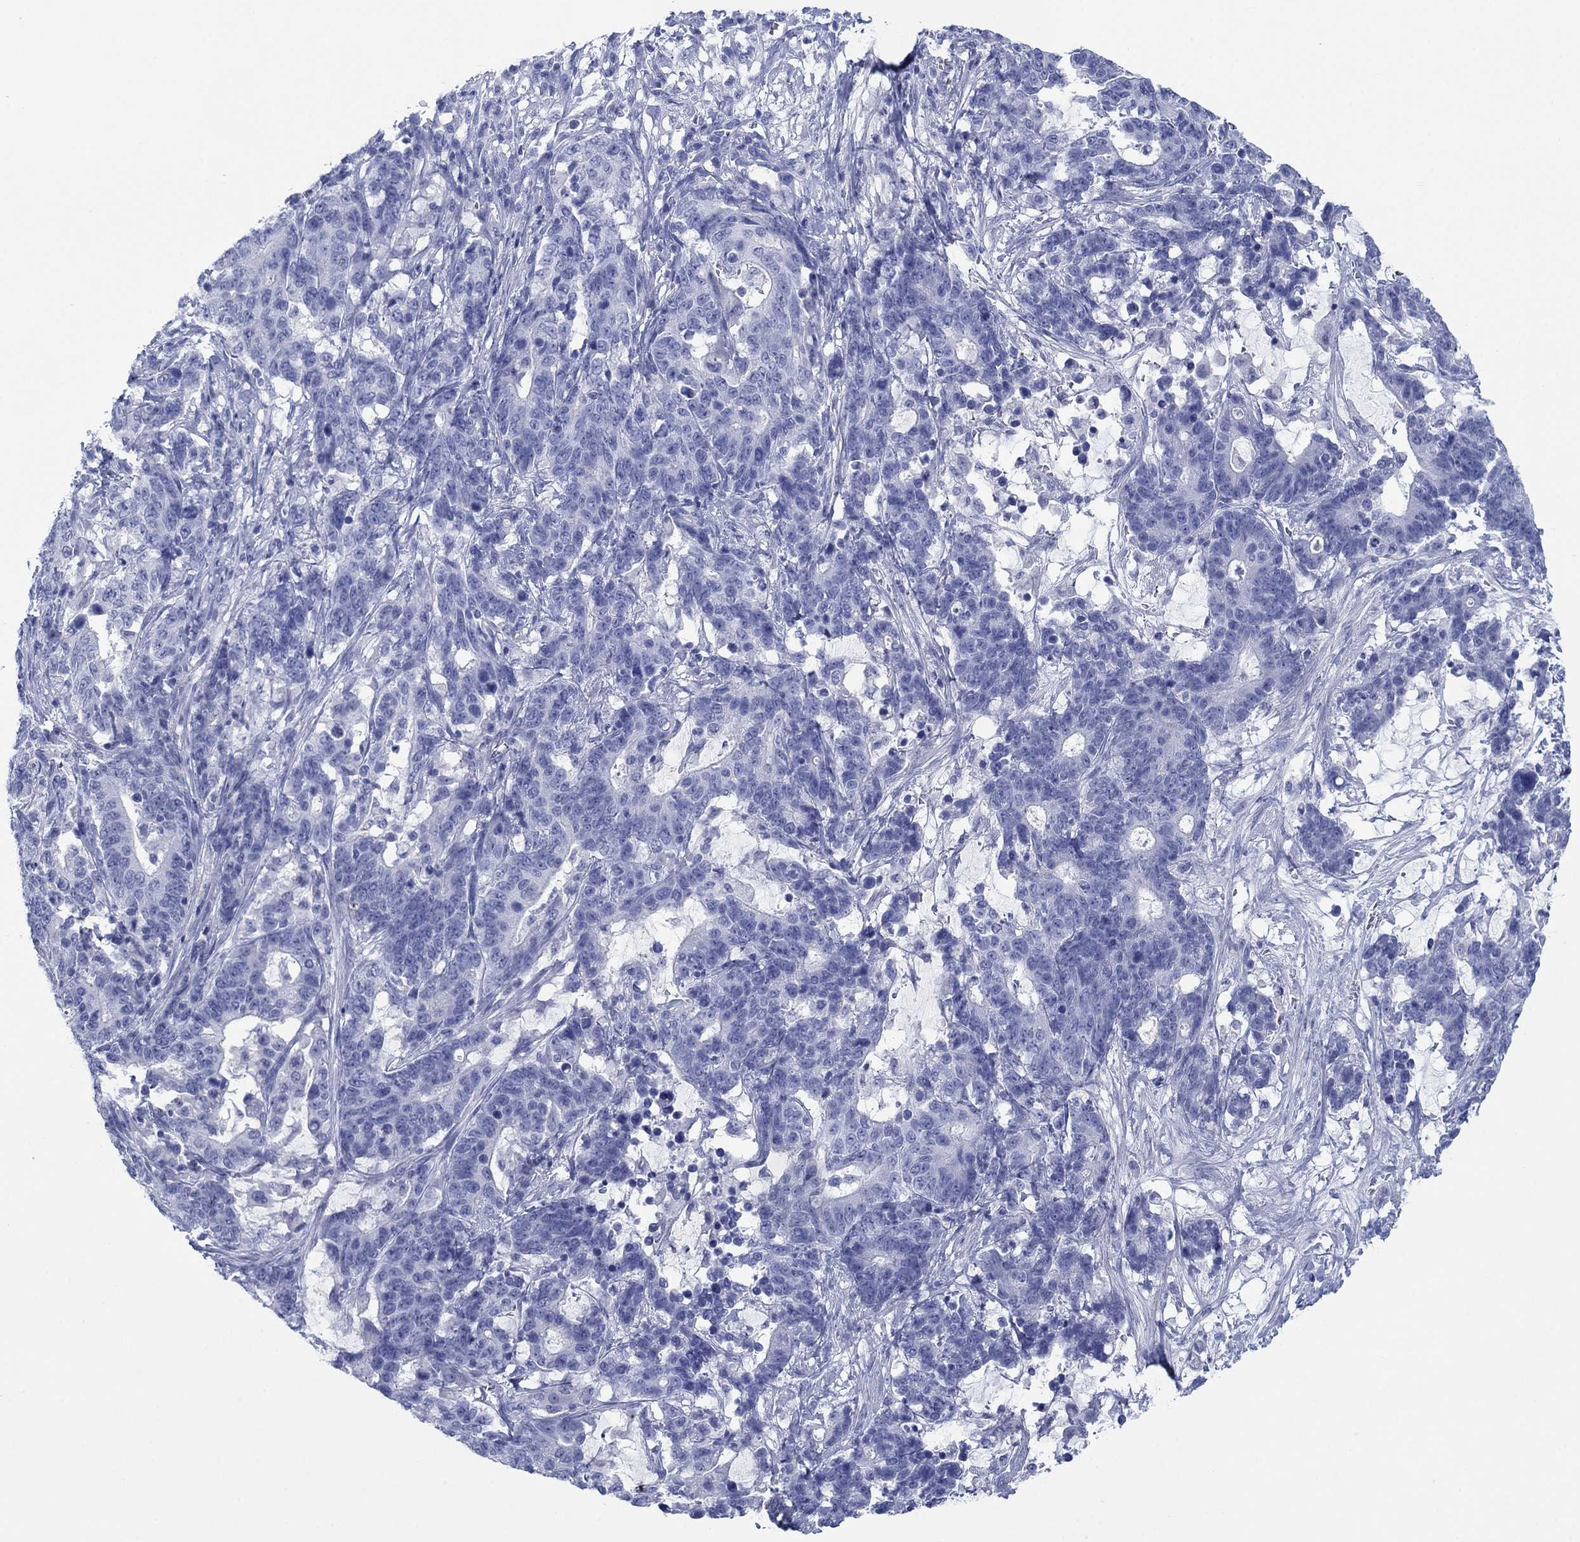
{"staining": {"intensity": "negative", "quantity": "none", "location": "none"}, "tissue": "stomach cancer", "cell_type": "Tumor cells", "image_type": "cancer", "snomed": [{"axis": "morphology", "description": "Normal tissue, NOS"}, {"axis": "morphology", "description": "Adenocarcinoma, NOS"}, {"axis": "topography", "description": "Stomach"}], "caption": "Immunohistochemistry histopathology image of neoplastic tissue: human stomach cancer stained with DAB (3,3'-diaminobenzidine) shows no significant protein expression in tumor cells.", "gene": "PDYN", "patient": {"sex": "female", "age": 64}}